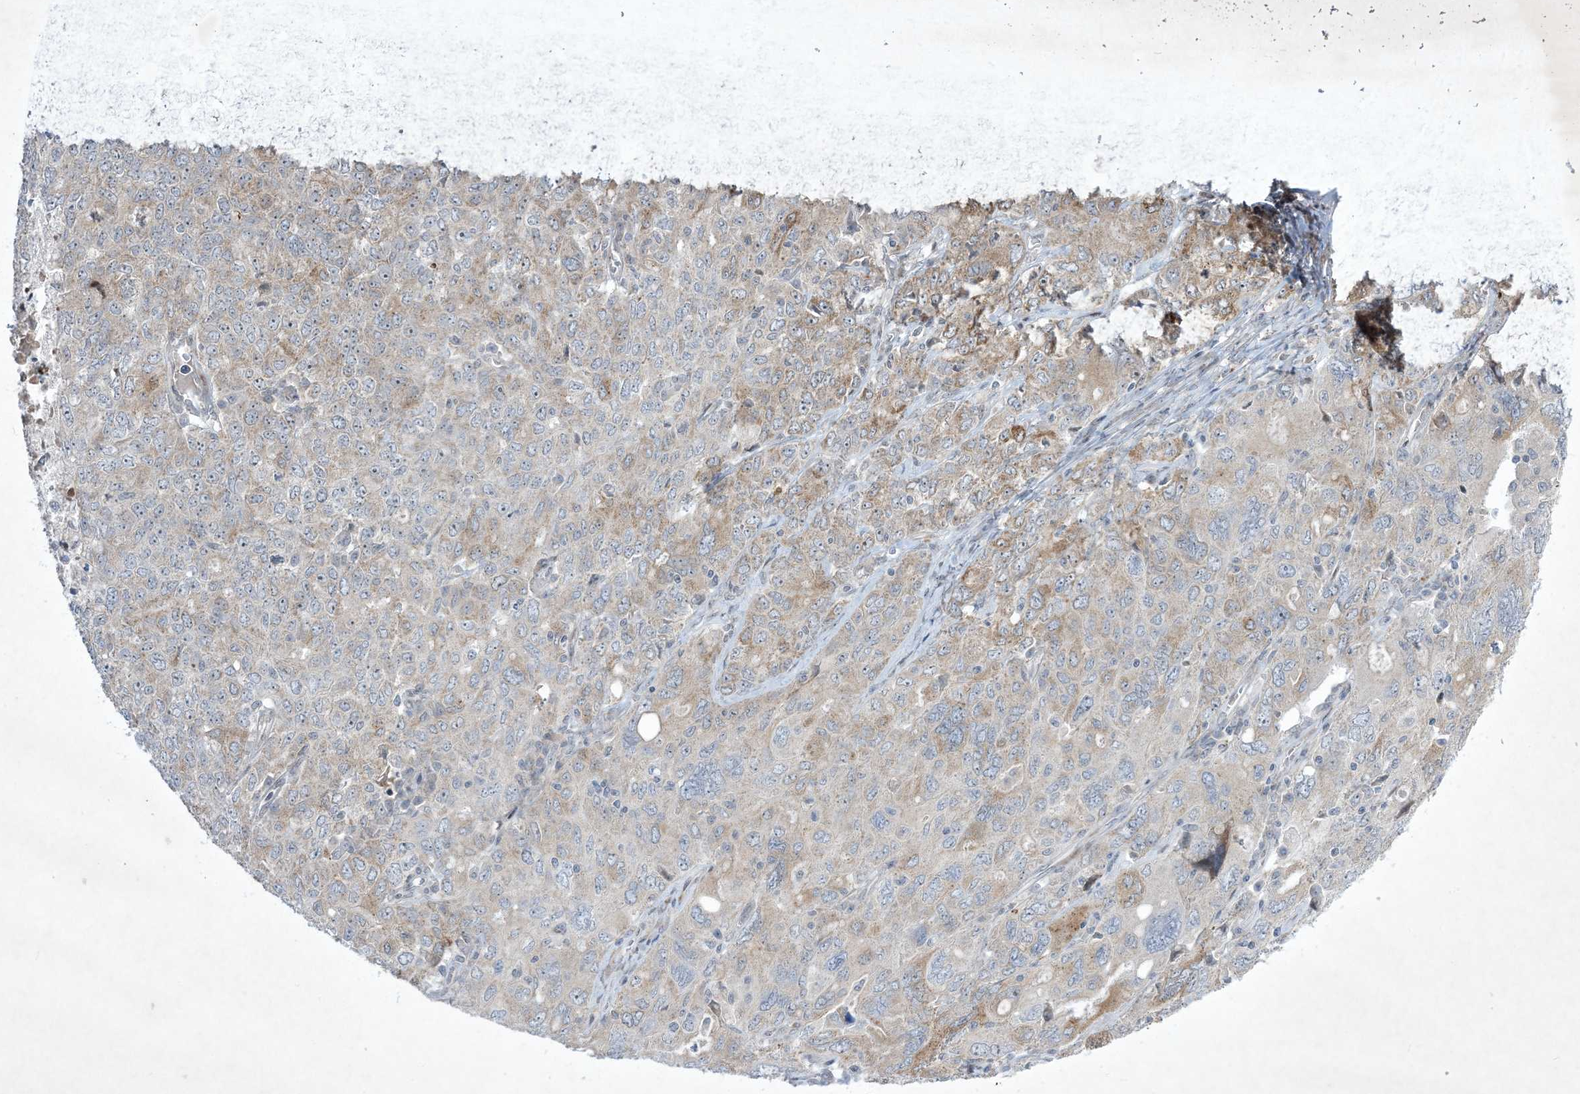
{"staining": {"intensity": "weak", "quantity": "25%-75%", "location": "cytoplasmic/membranous"}, "tissue": "ovarian cancer", "cell_type": "Tumor cells", "image_type": "cancer", "snomed": [{"axis": "morphology", "description": "Carcinoma, endometroid"}, {"axis": "topography", "description": "Ovary"}], "caption": "Protein staining reveals weak cytoplasmic/membranous expression in approximately 25%-75% of tumor cells in endometroid carcinoma (ovarian).", "gene": "SOGA3", "patient": {"sex": "female", "age": 62}}